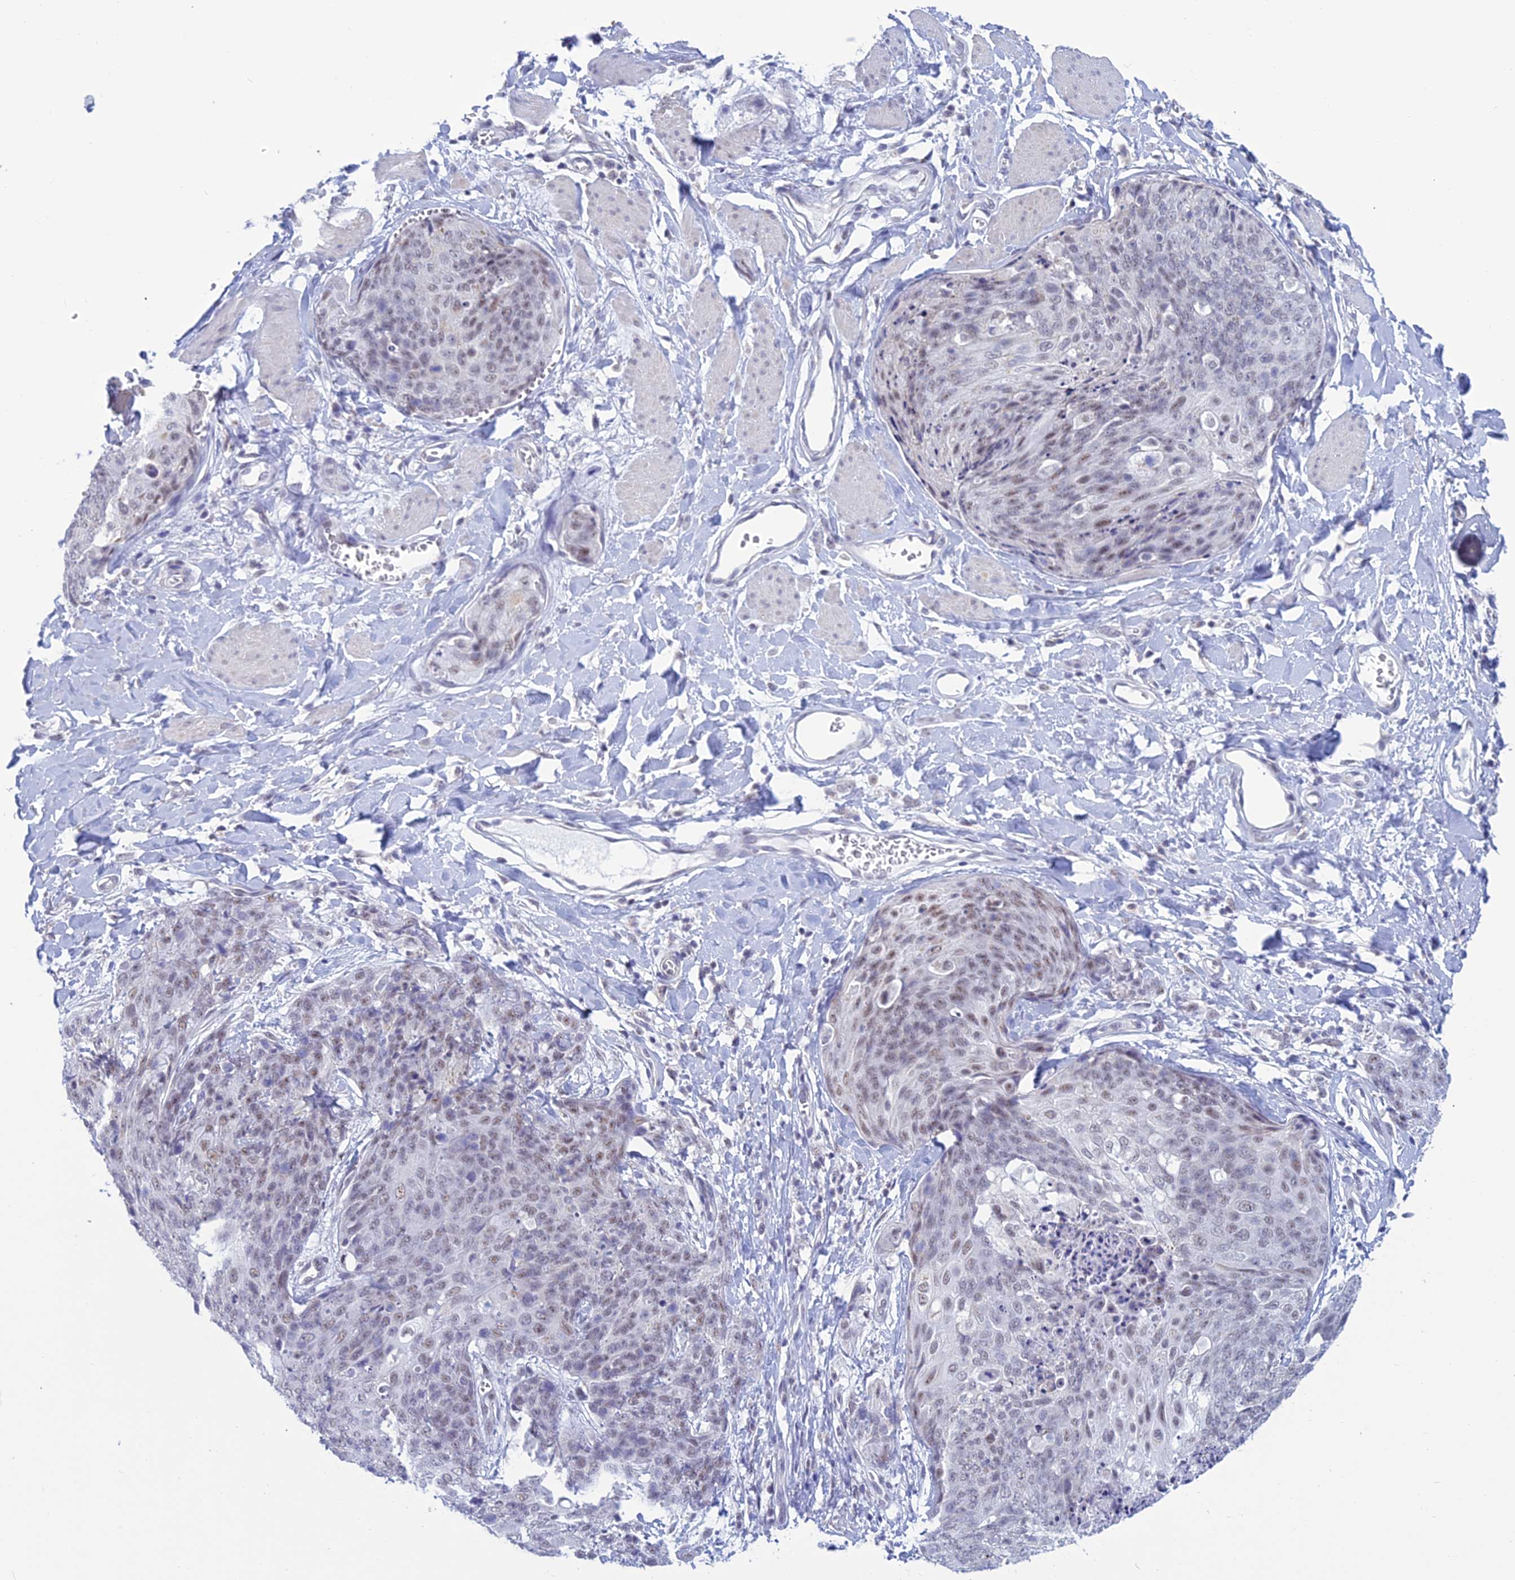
{"staining": {"intensity": "weak", "quantity": "25%-75%", "location": "nuclear"}, "tissue": "skin cancer", "cell_type": "Tumor cells", "image_type": "cancer", "snomed": [{"axis": "morphology", "description": "Squamous cell carcinoma, NOS"}, {"axis": "topography", "description": "Skin"}, {"axis": "topography", "description": "Vulva"}], "caption": "Tumor cells demonstrate low levels of weak nuclear expression in about 25%-75% of cells in skin squamous cell carcinoma. (Stains: DAB in brown, nuclei in blue, Microscopy: brightfield microscopy at high magnification).", "gene": "KLF14", "patient": {"sex": "female", "age": 85}}